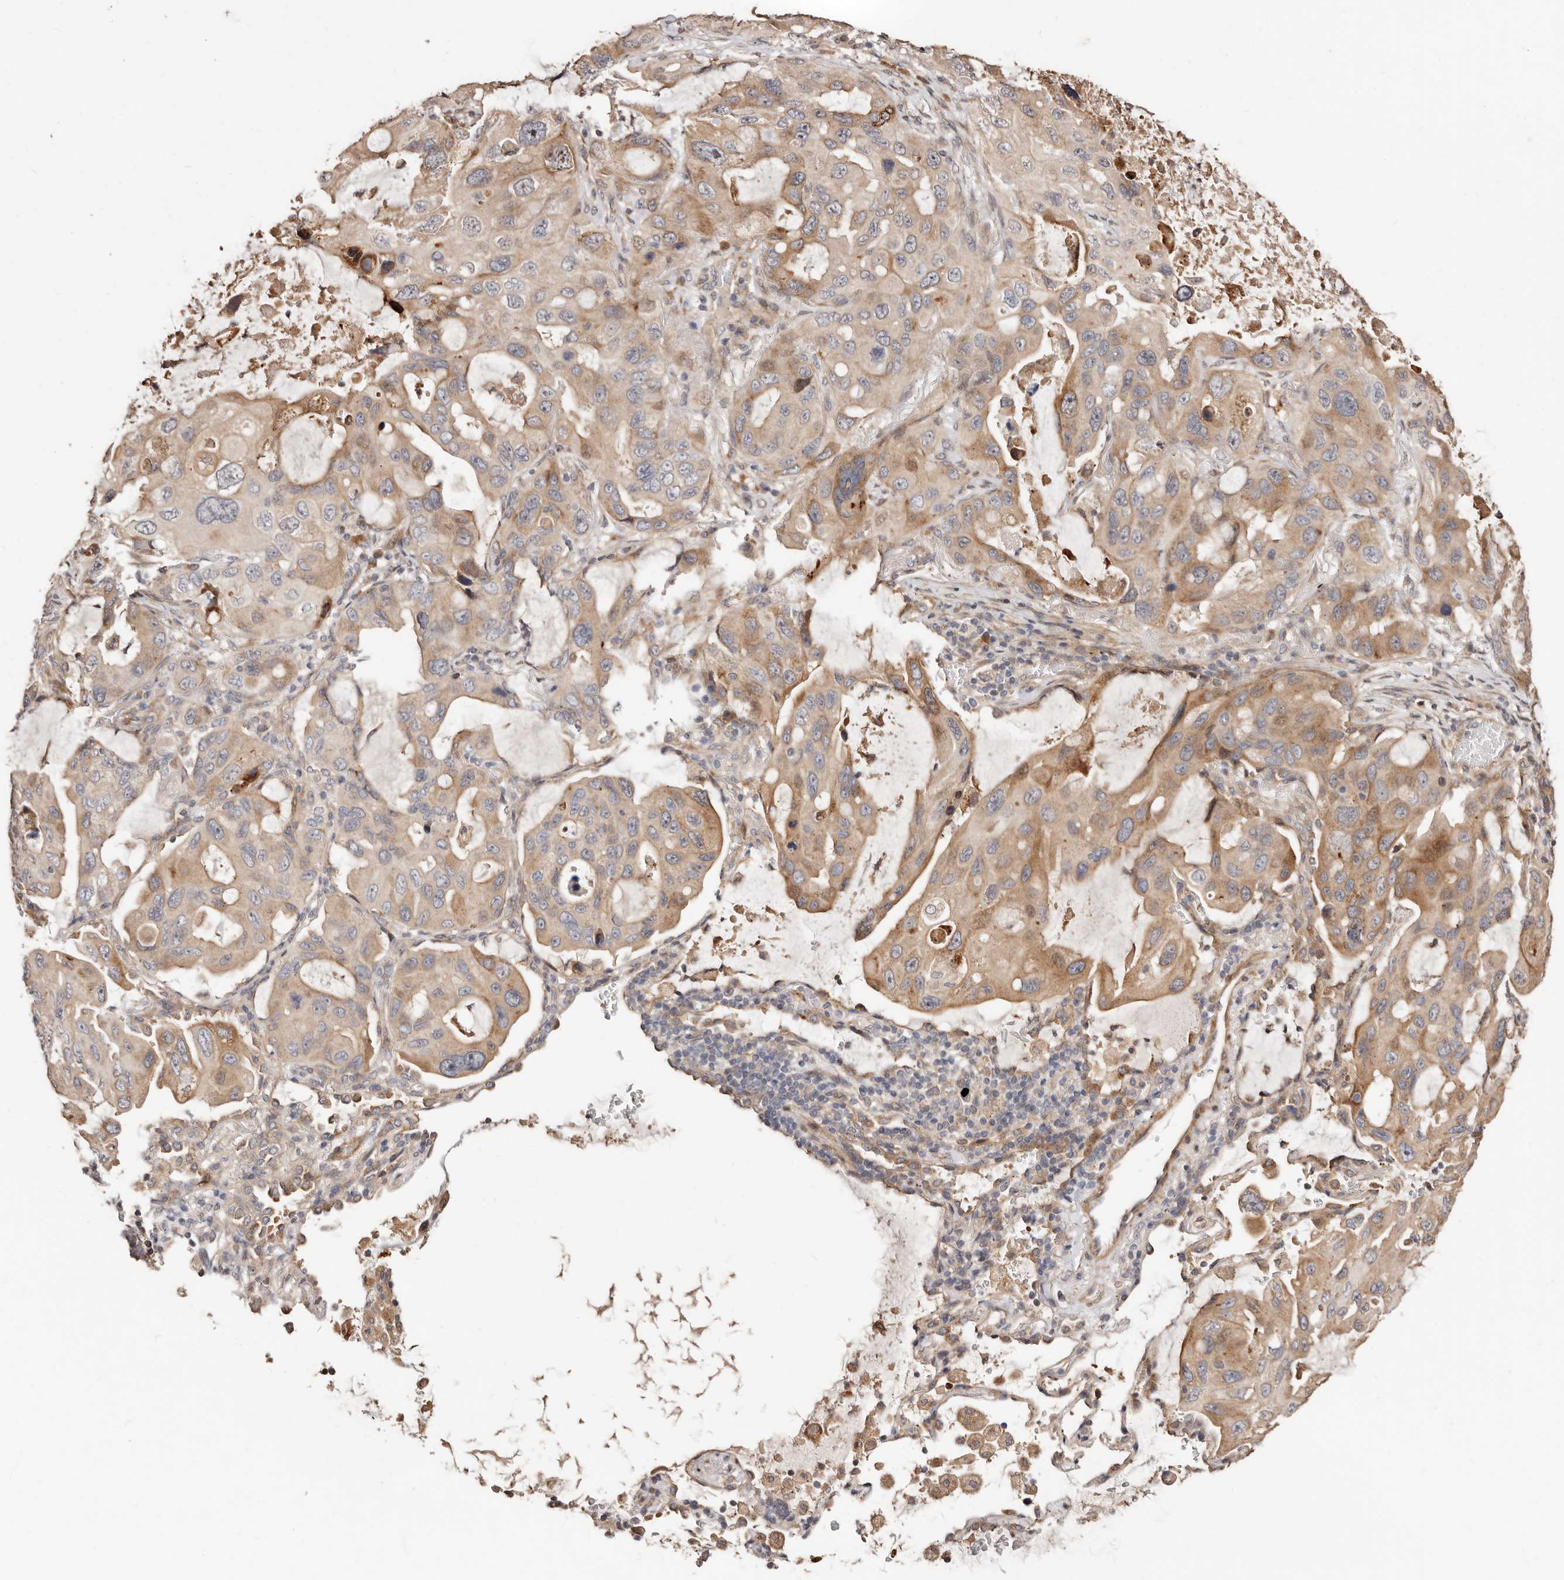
{"staining": {"intensity": "weak", "quantity": ">75%", "location": "cytoplasmic/membranous"}, "tissue": "lung cancer", "cell_type": "Tumor cells", "image_type": "cancer", "snomed": [{"axis": "morphology", "description": "Squamous cell carcinoma, NOS"}, {"axis": "topography", "description": "Lung"}], "caption": "A high-resolution image shows immunohistochemistry (IHC) staining of squamous cell carcinoma (lung), which exhibits weak cytoplasmic/membranous expression in approximately >75% of tumor cells. Nuclei are stained in blue.", "gene": "APOL6", "patient": {"sex": "female", "age": 73}}